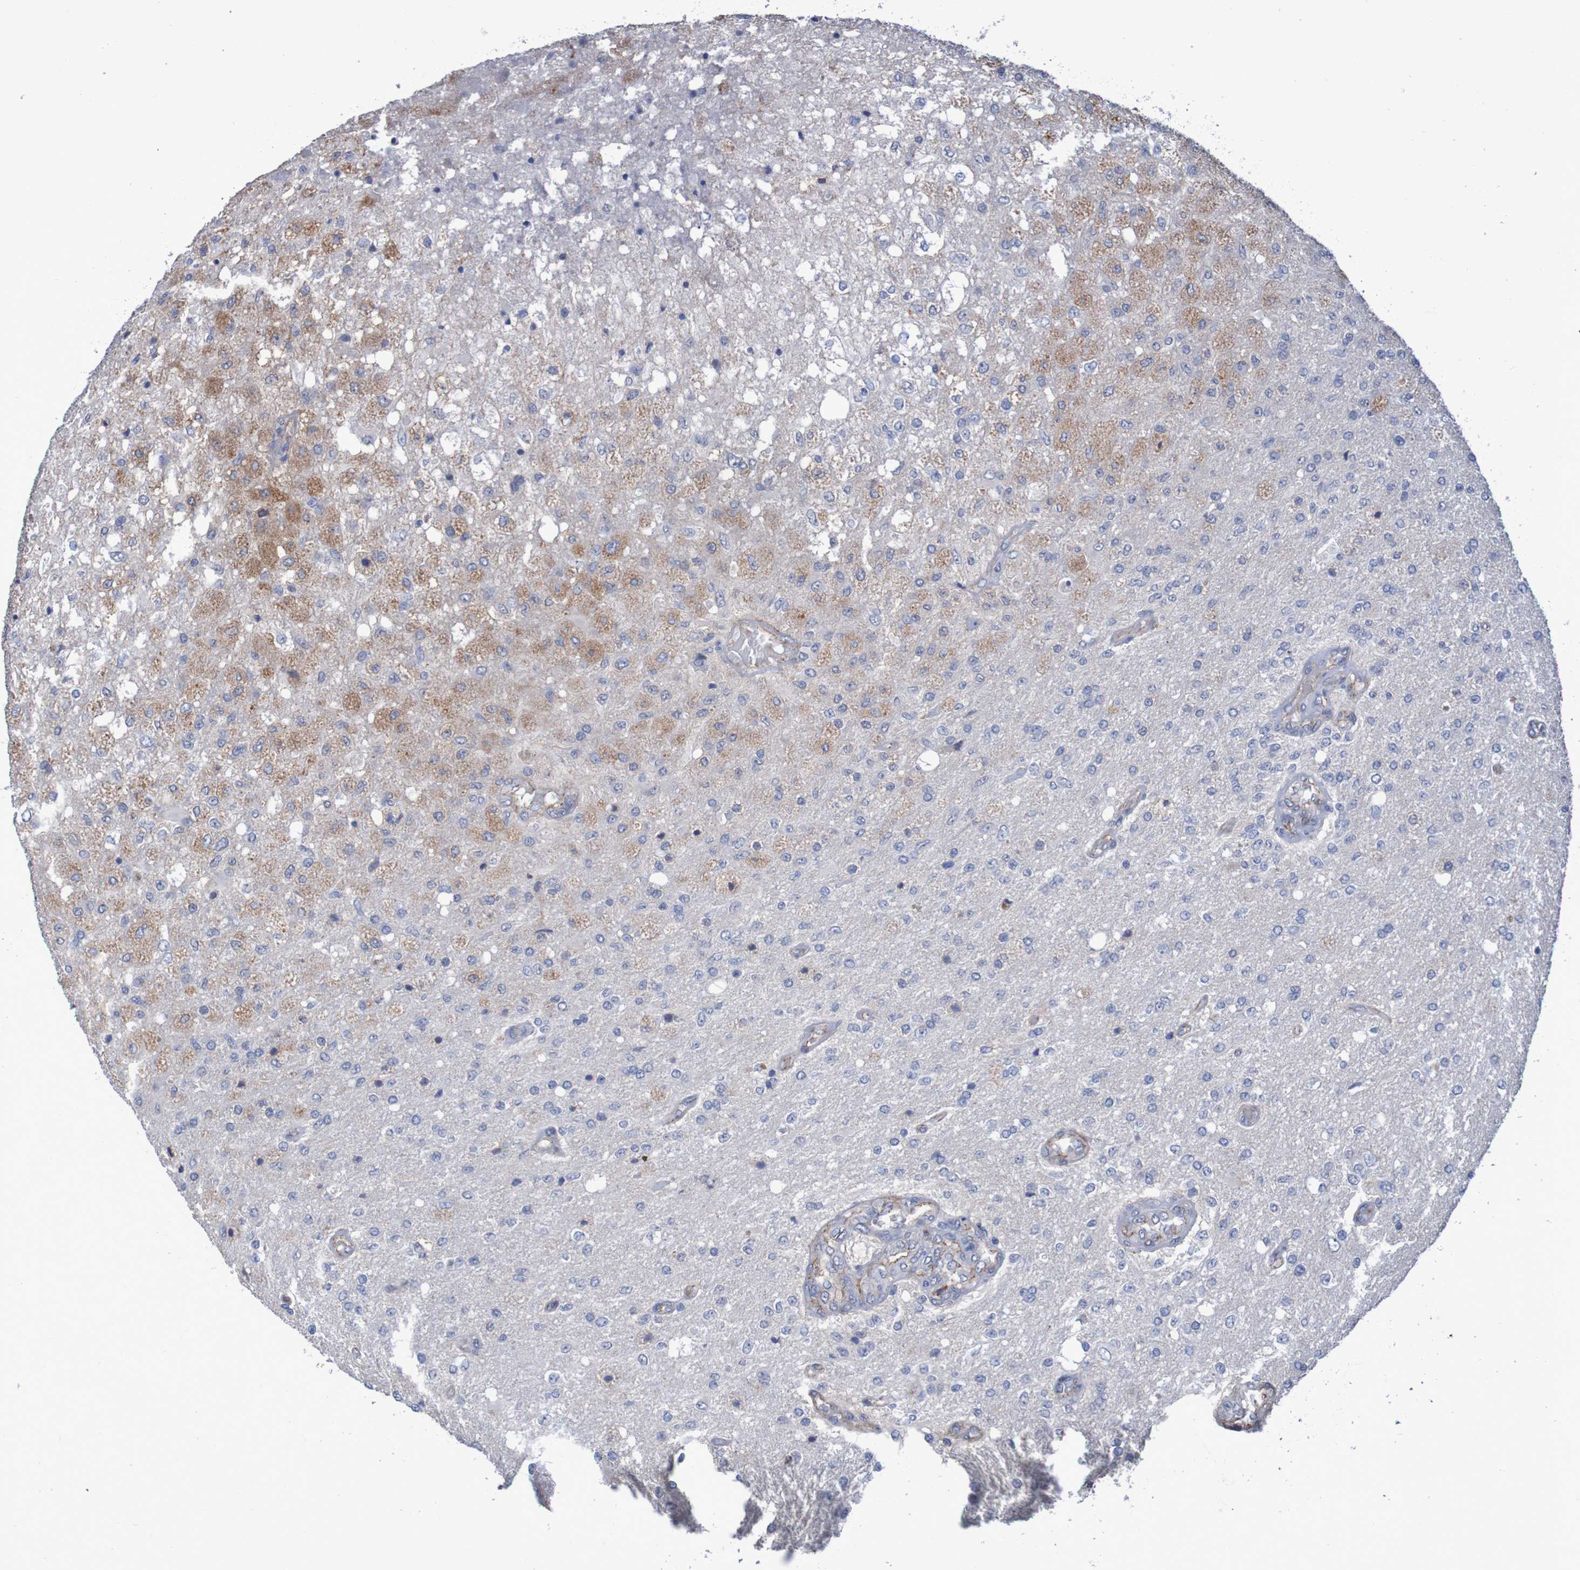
{"staining": {"intensity": "moderate", "quantity": "<25%", "location": "cytoplasmic/membranous"}, "tissue": "glioma", "cell_type": "Tumor cells", "image_type": "cancer", "snomed": [{"axis": "morphology", "description": "Normal tissue, NOS"}, {"axis": "morphology", "description": "Glioma, malignant, High grade"}, {"axis": "topography", "description": "Cerebral cortex"}], "caption": "IHC image of neoplastic tissue: glioma stained using IHC displays low levels of moderate protein expression localized specifically in the cytoplasmic/membranous of tumor cells, appearing as a cytoplasmic/membranous brown color.", "gene": "NECTIN2", "patient": {"sex": "male", "age": 77}}